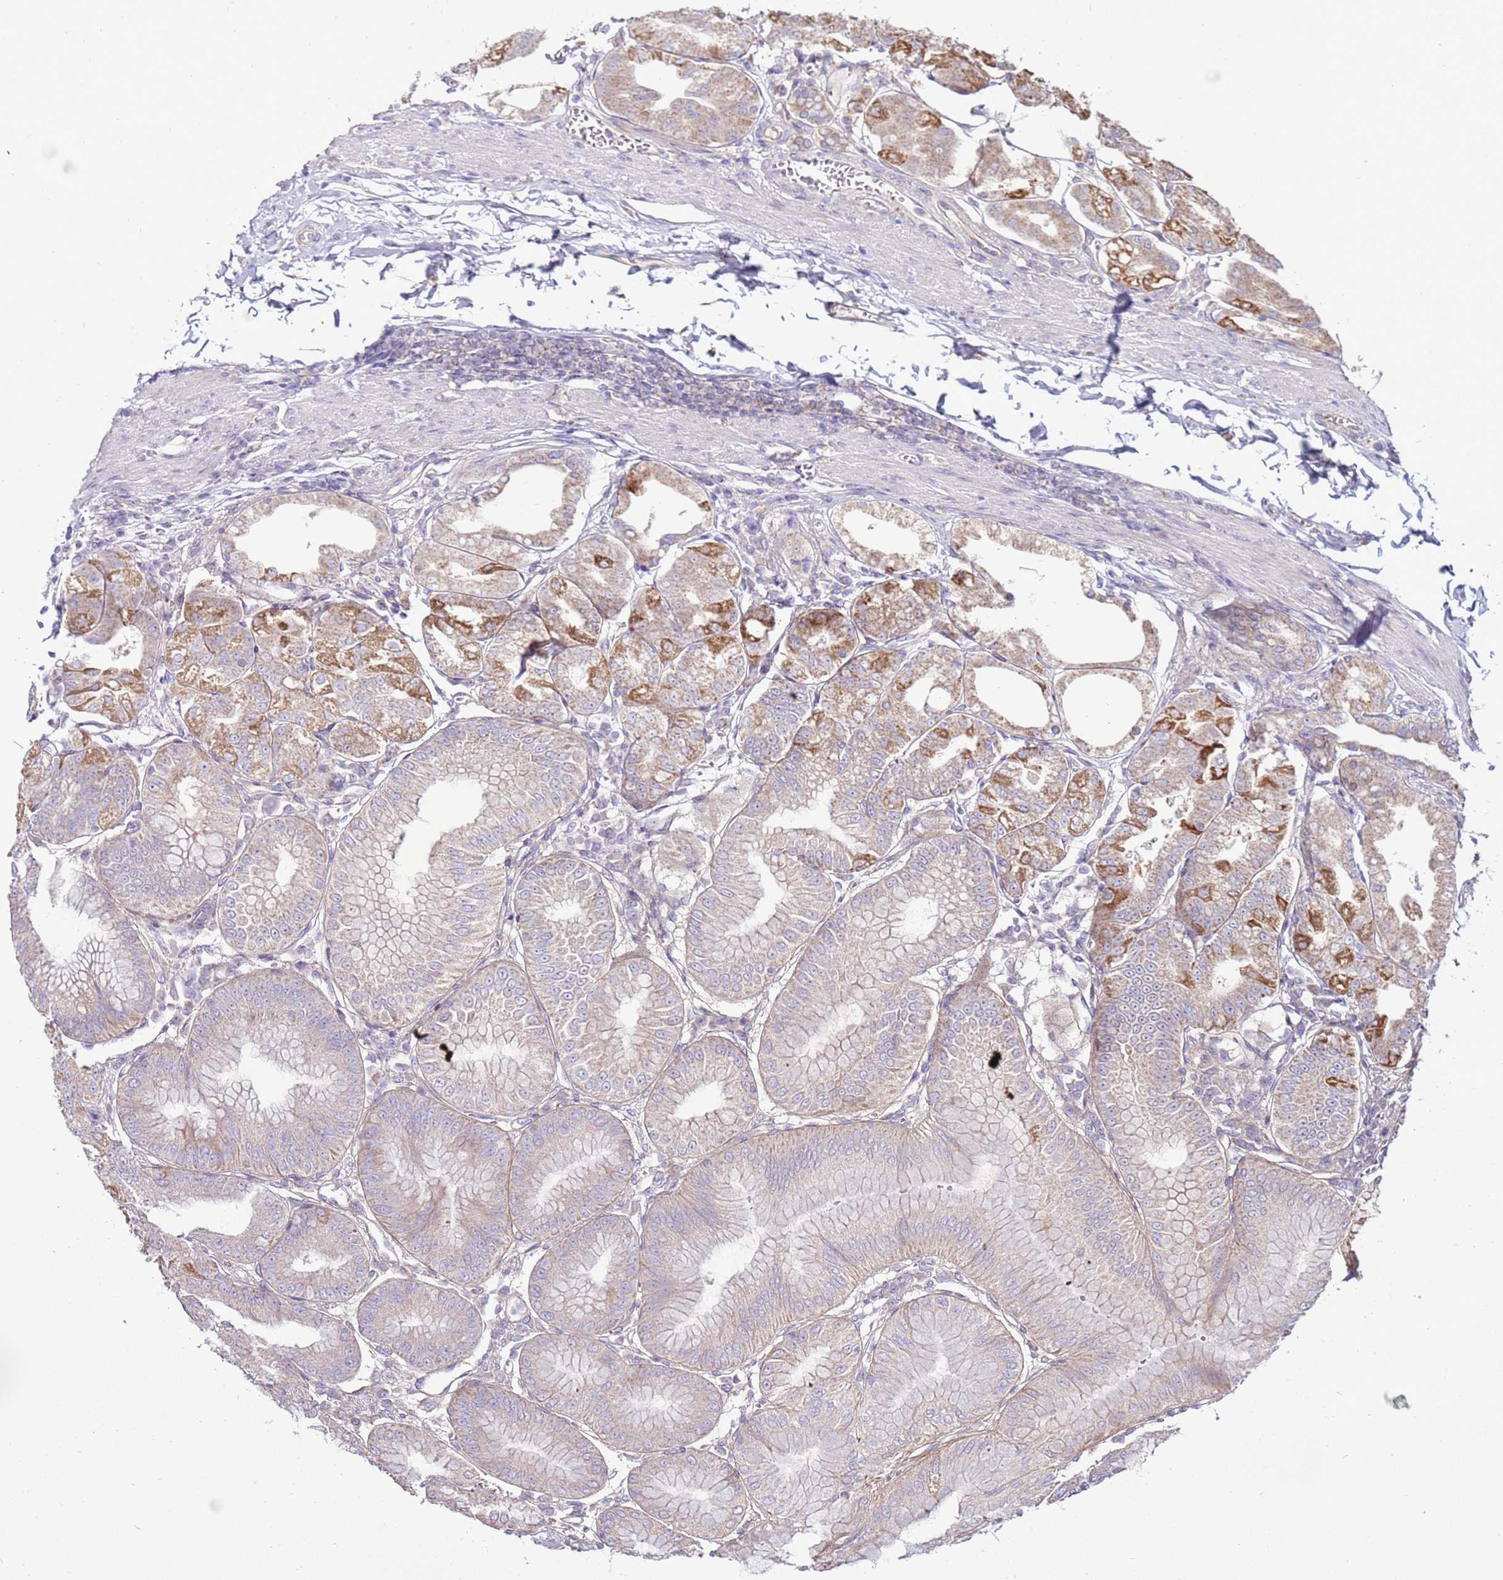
{"staining": {"intensity": "moderate", "quantity": "<25%", "location": "cytoplasmic/membranous"}, "tissue": "stomach", "cell_type": "Glandular cells", "image_type": "normal", "snomed": [{"axis": "morphology", "description": "Normal tissue, NOS"}, {"axis": "topography", "description": "Stomach, lower"}], "caption": "This is an image of immunohistochemistry (IHC) staining of normal stomach, which shows moderate expression in the cytoplasmic/membranous of glandular cells.", "gene": "TRAPPC4", "patient": {"sex": "male", "age": 71}}